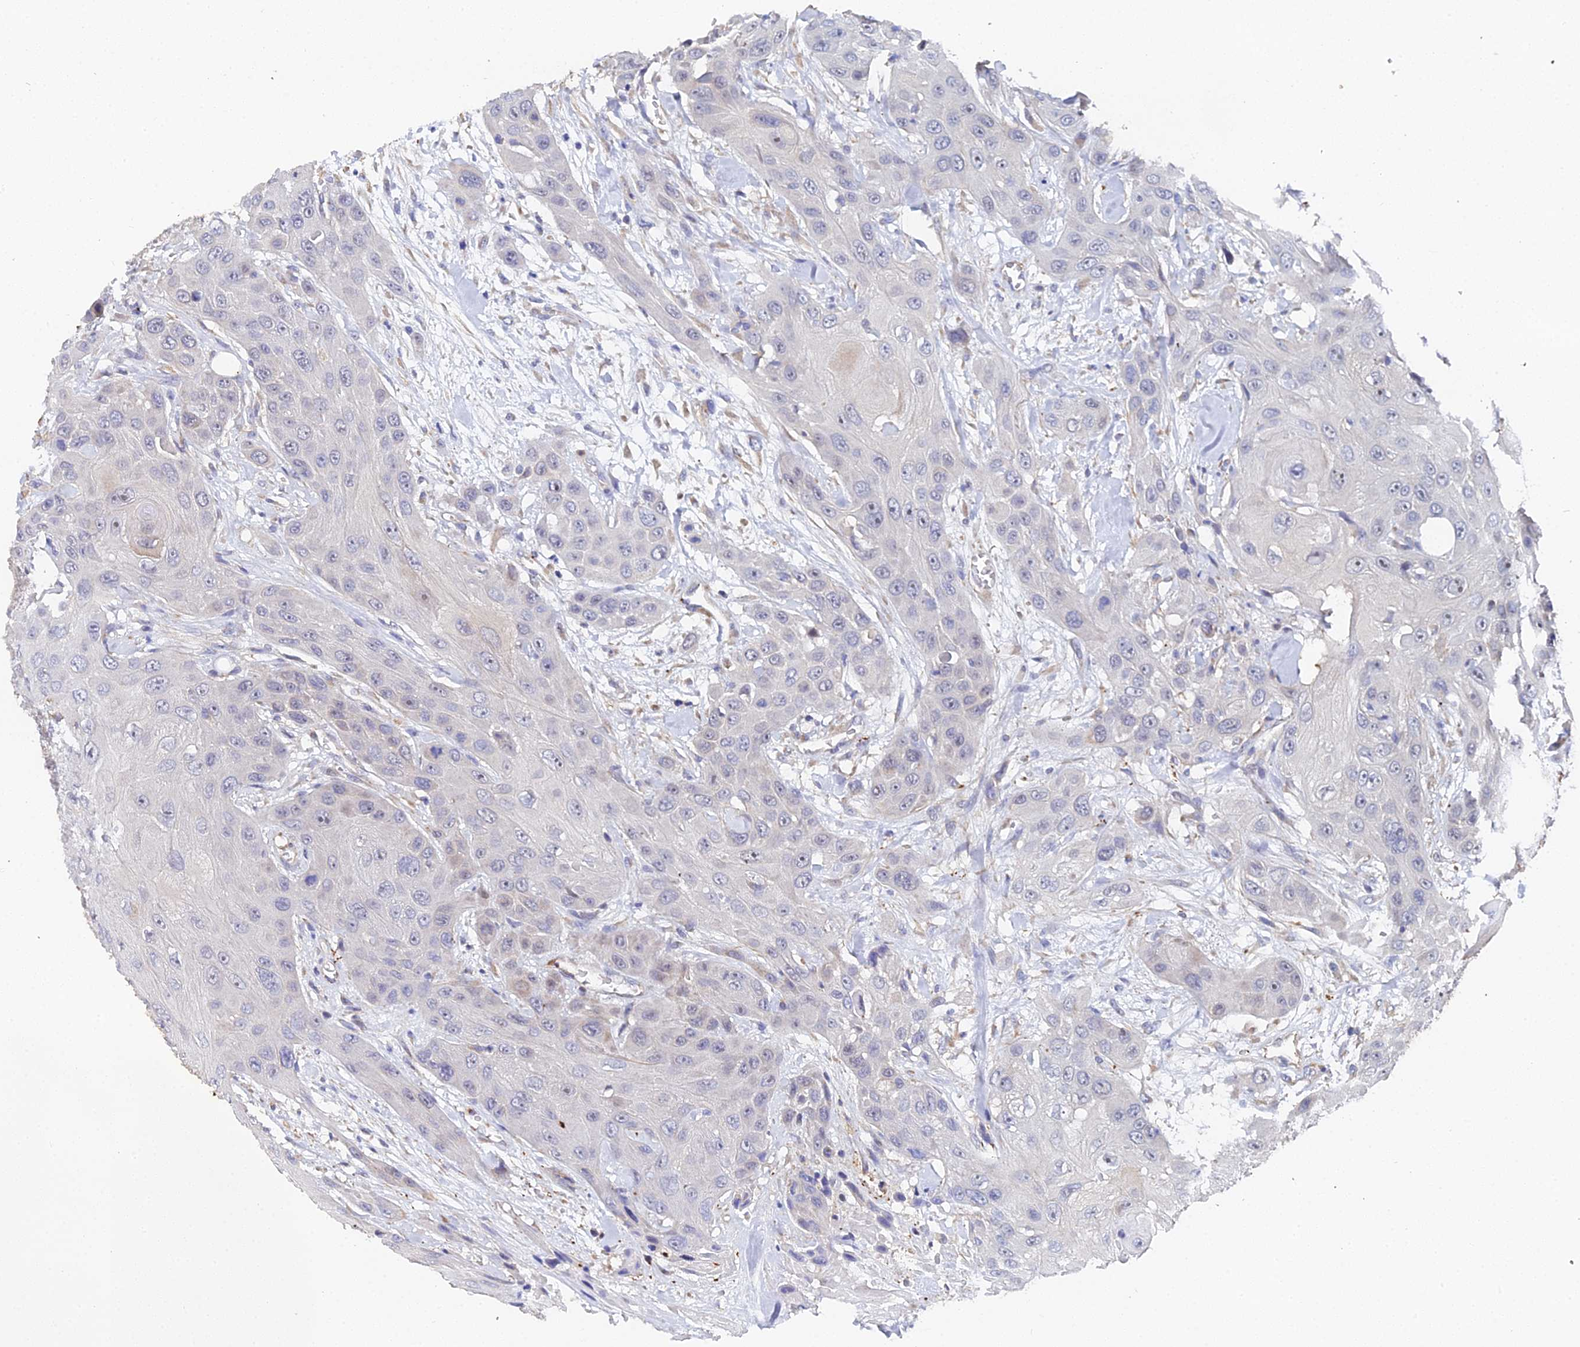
{"staining": {"intensity": "negative", "quantity": "none", "location": "none"}, "tissue": "head and neck cancer", "cell_type": "Tumor cells", "image_type": "cancer", "snomed": [{"axis": "morphology", "description": "Squamous cell carcinoma, NOS"}, {"axis": "topography", "description": "Head-Neck"}], "caption": "Immunohistochemical staining of head and neck cancer (squamous cell carcinoma) demonstrates no significant staining in tumor cells.", "gene": "ENSG00000268674", "patient": {"sex": "male", "age": 81}}